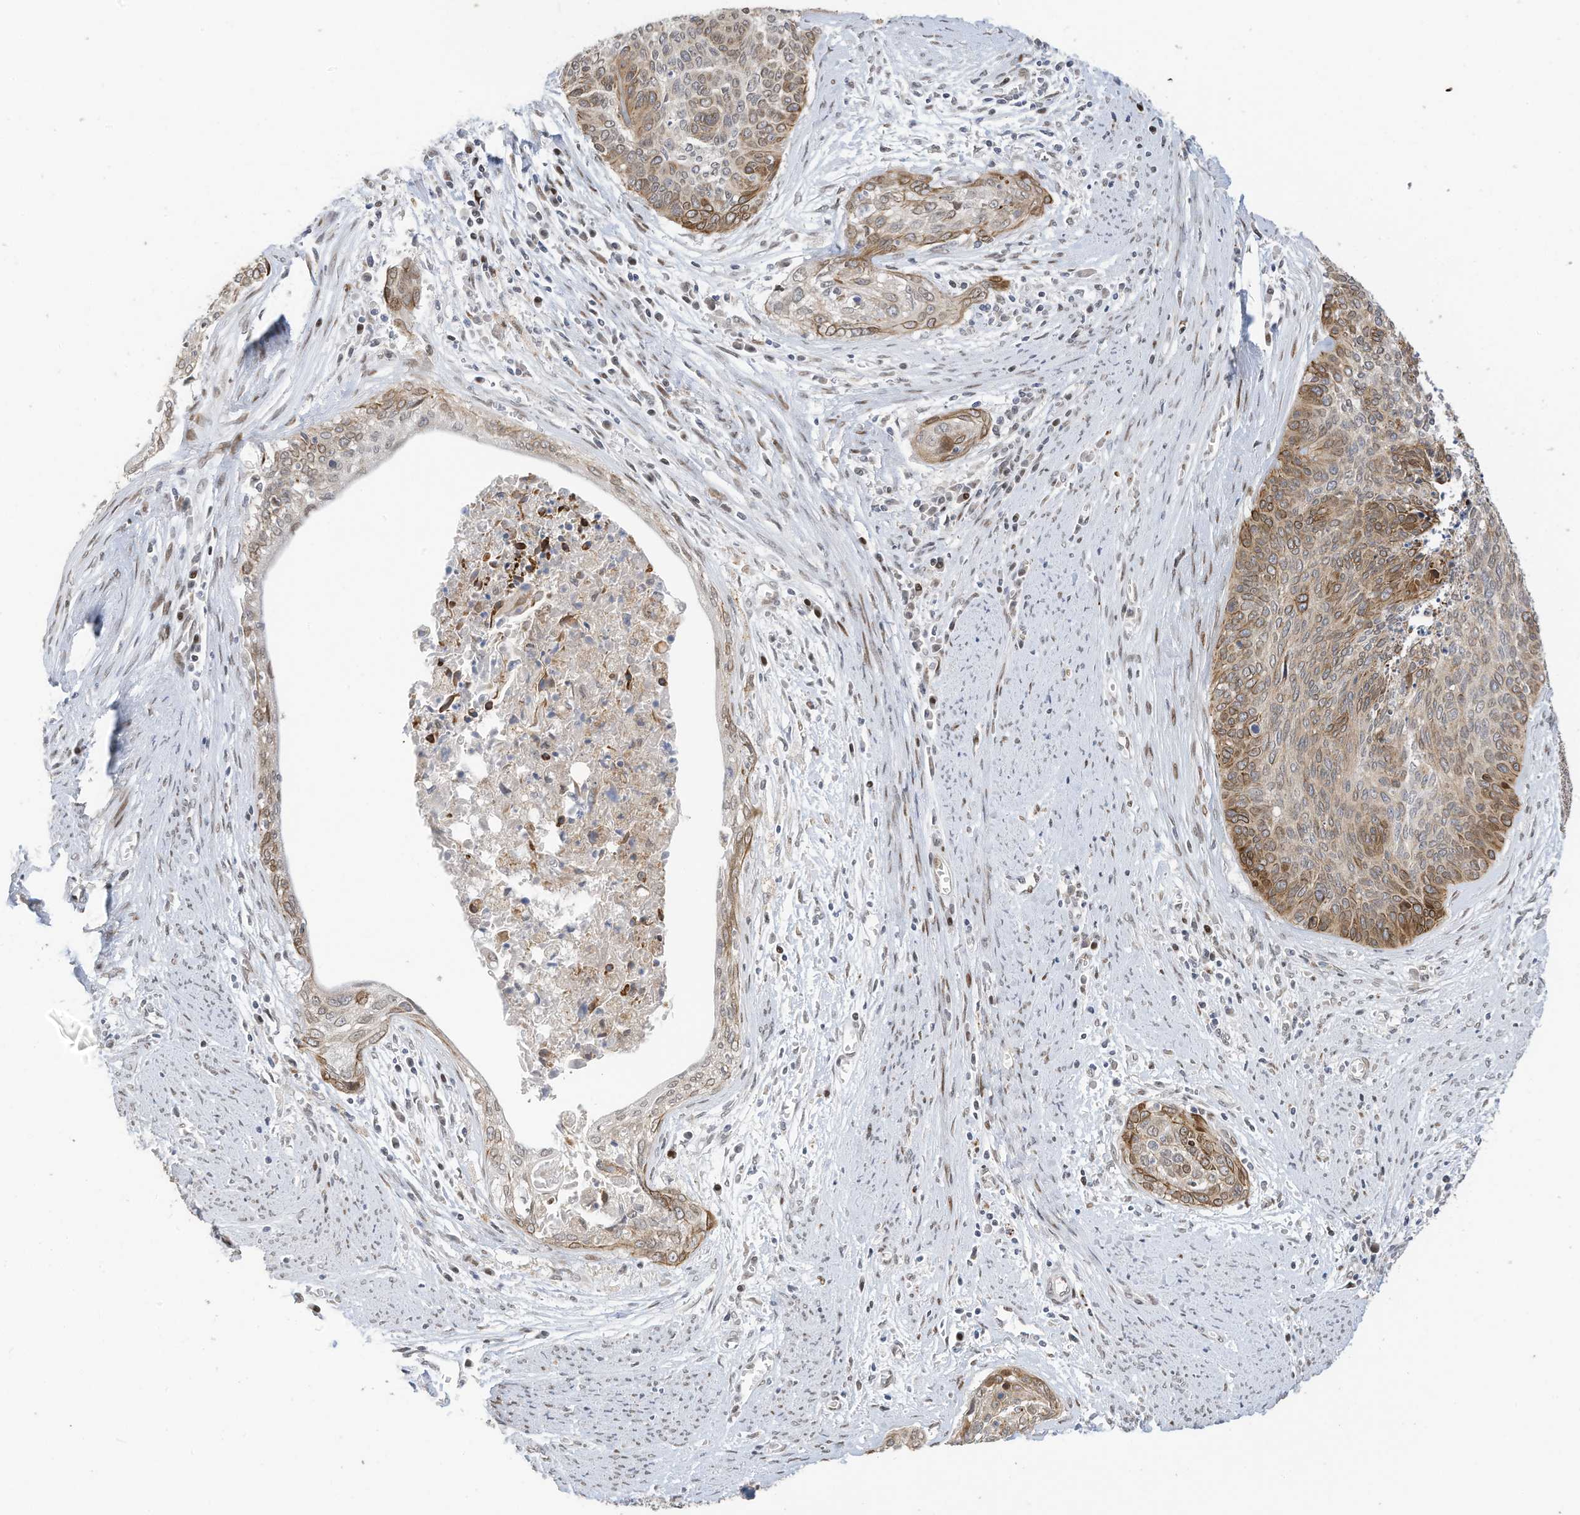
{"staining": {"intensity": "moderate", "quantity": ">75%", "location": "cytoplasmic/membranous"}, "tissue": "cervical cancer", "cell_type": "Tumor cells", "image_type": "cancer", "snomed": [{"axis": "morphology", "description": "Squamous cell carcinoma, NOS"}, {"axis": "topography", "description": "Cervix"}], "caption": "Protein staining of squamous cell carcinoma (cervical) tissue displays moderate cytoplasmic/membranous expression in about >75% of tumor cells.", "gene": "RABL3", "patient": {"sex": "female", "age": 55}}